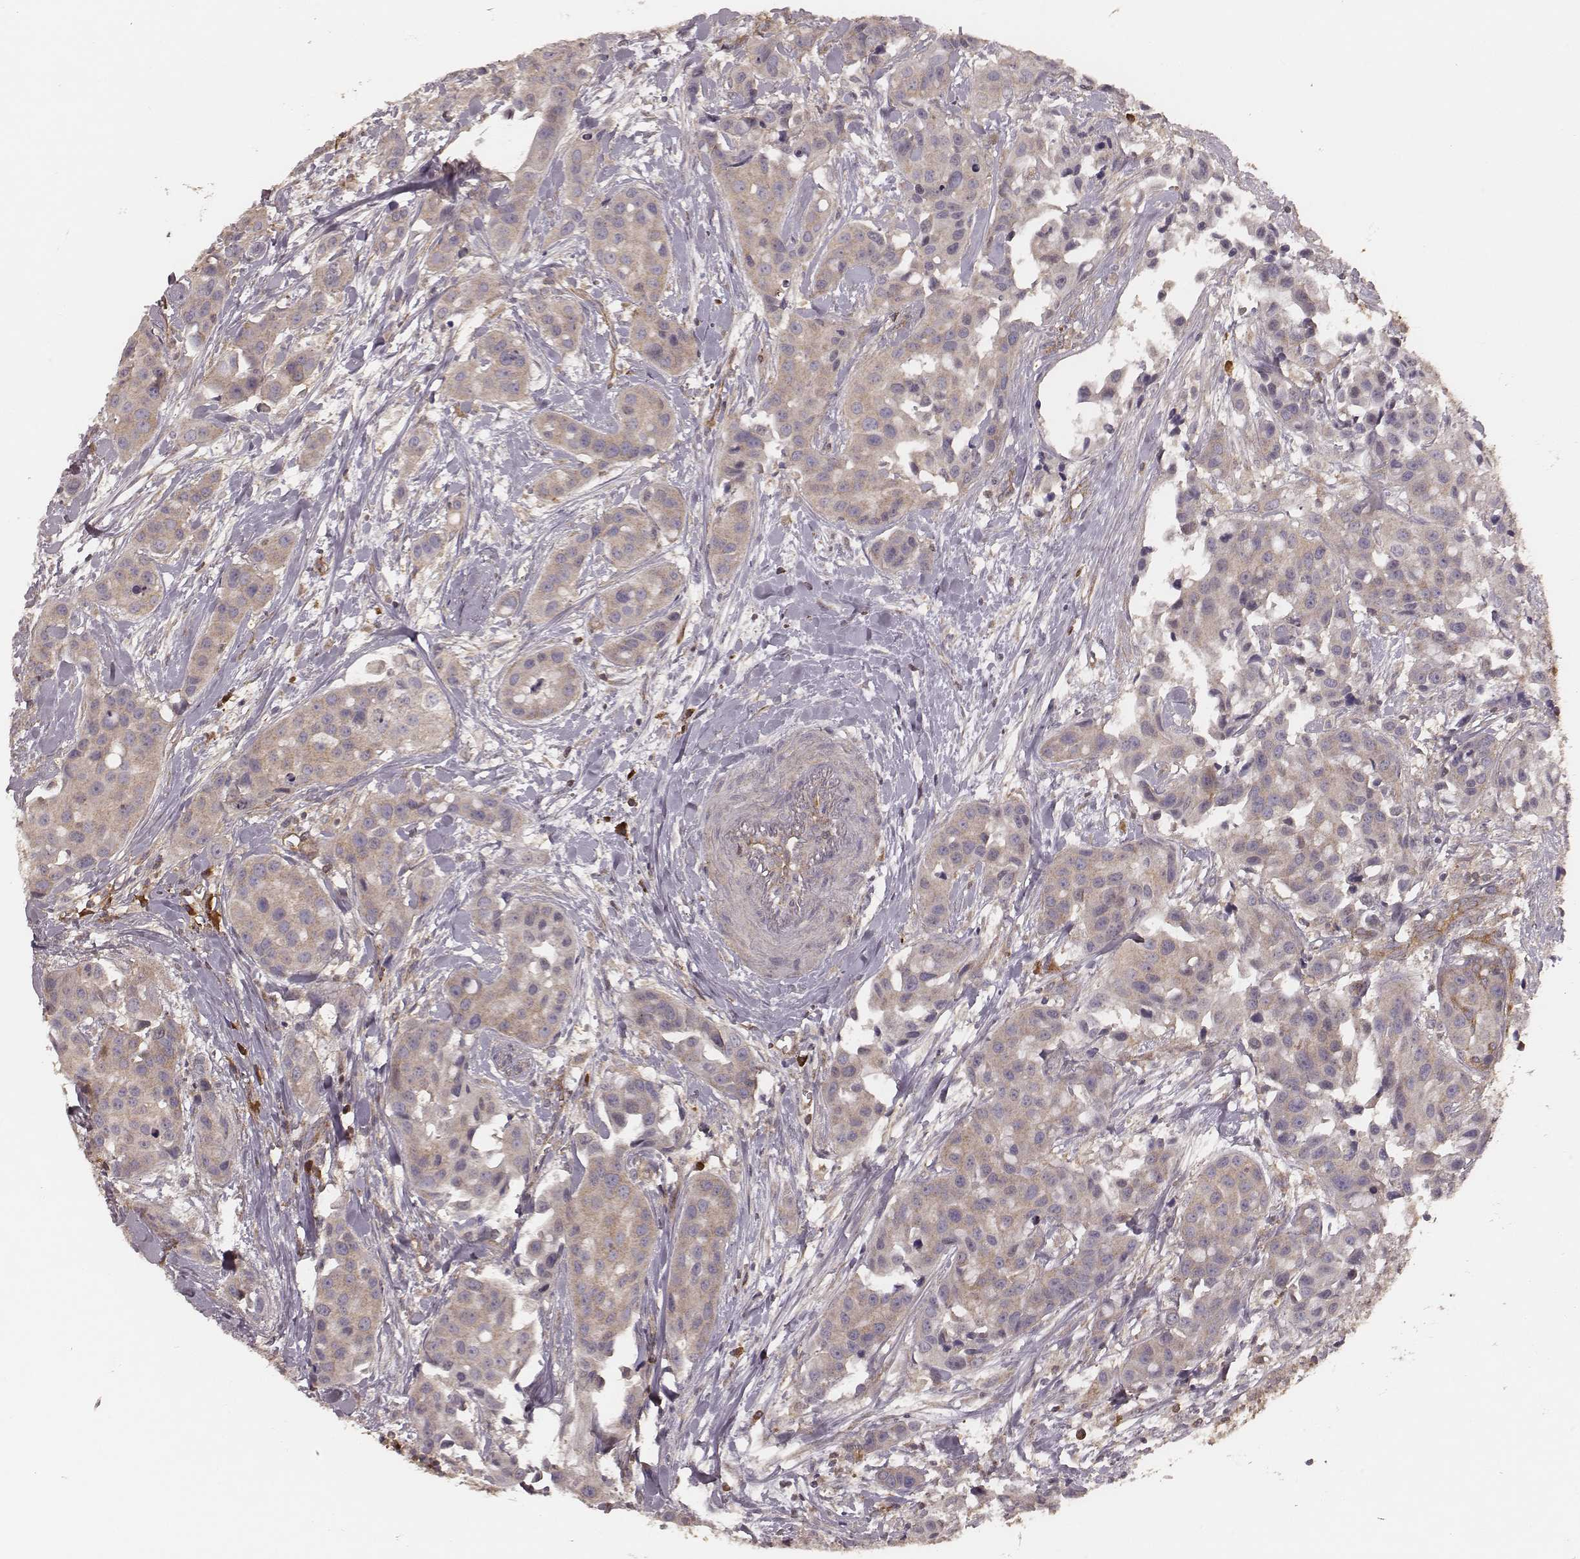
{"staining": {"intensity": "weak", "quantity": ">75%", "location": "cytoplasmic/membranous"}, "tissue": "head and neck cancer", "cell_type": "Tumor cells", "image_type": "cancer", "snomed": [{"axis": "morphology", "description": "Adenocarcinoma, NOS"}, {"axis": "topography", "description": "Head-Neck"}], "caption": "Protein staining shows weak cytoplasmic/membranous positivity in approximately >75% of tumor cells in head and neck cancer (adenocarcinoma). (DAB IHC, brown staining for protein, blue staining for nuclei).", "gene": "CARS1", "patient": {"sex": "male", "age": 76}}